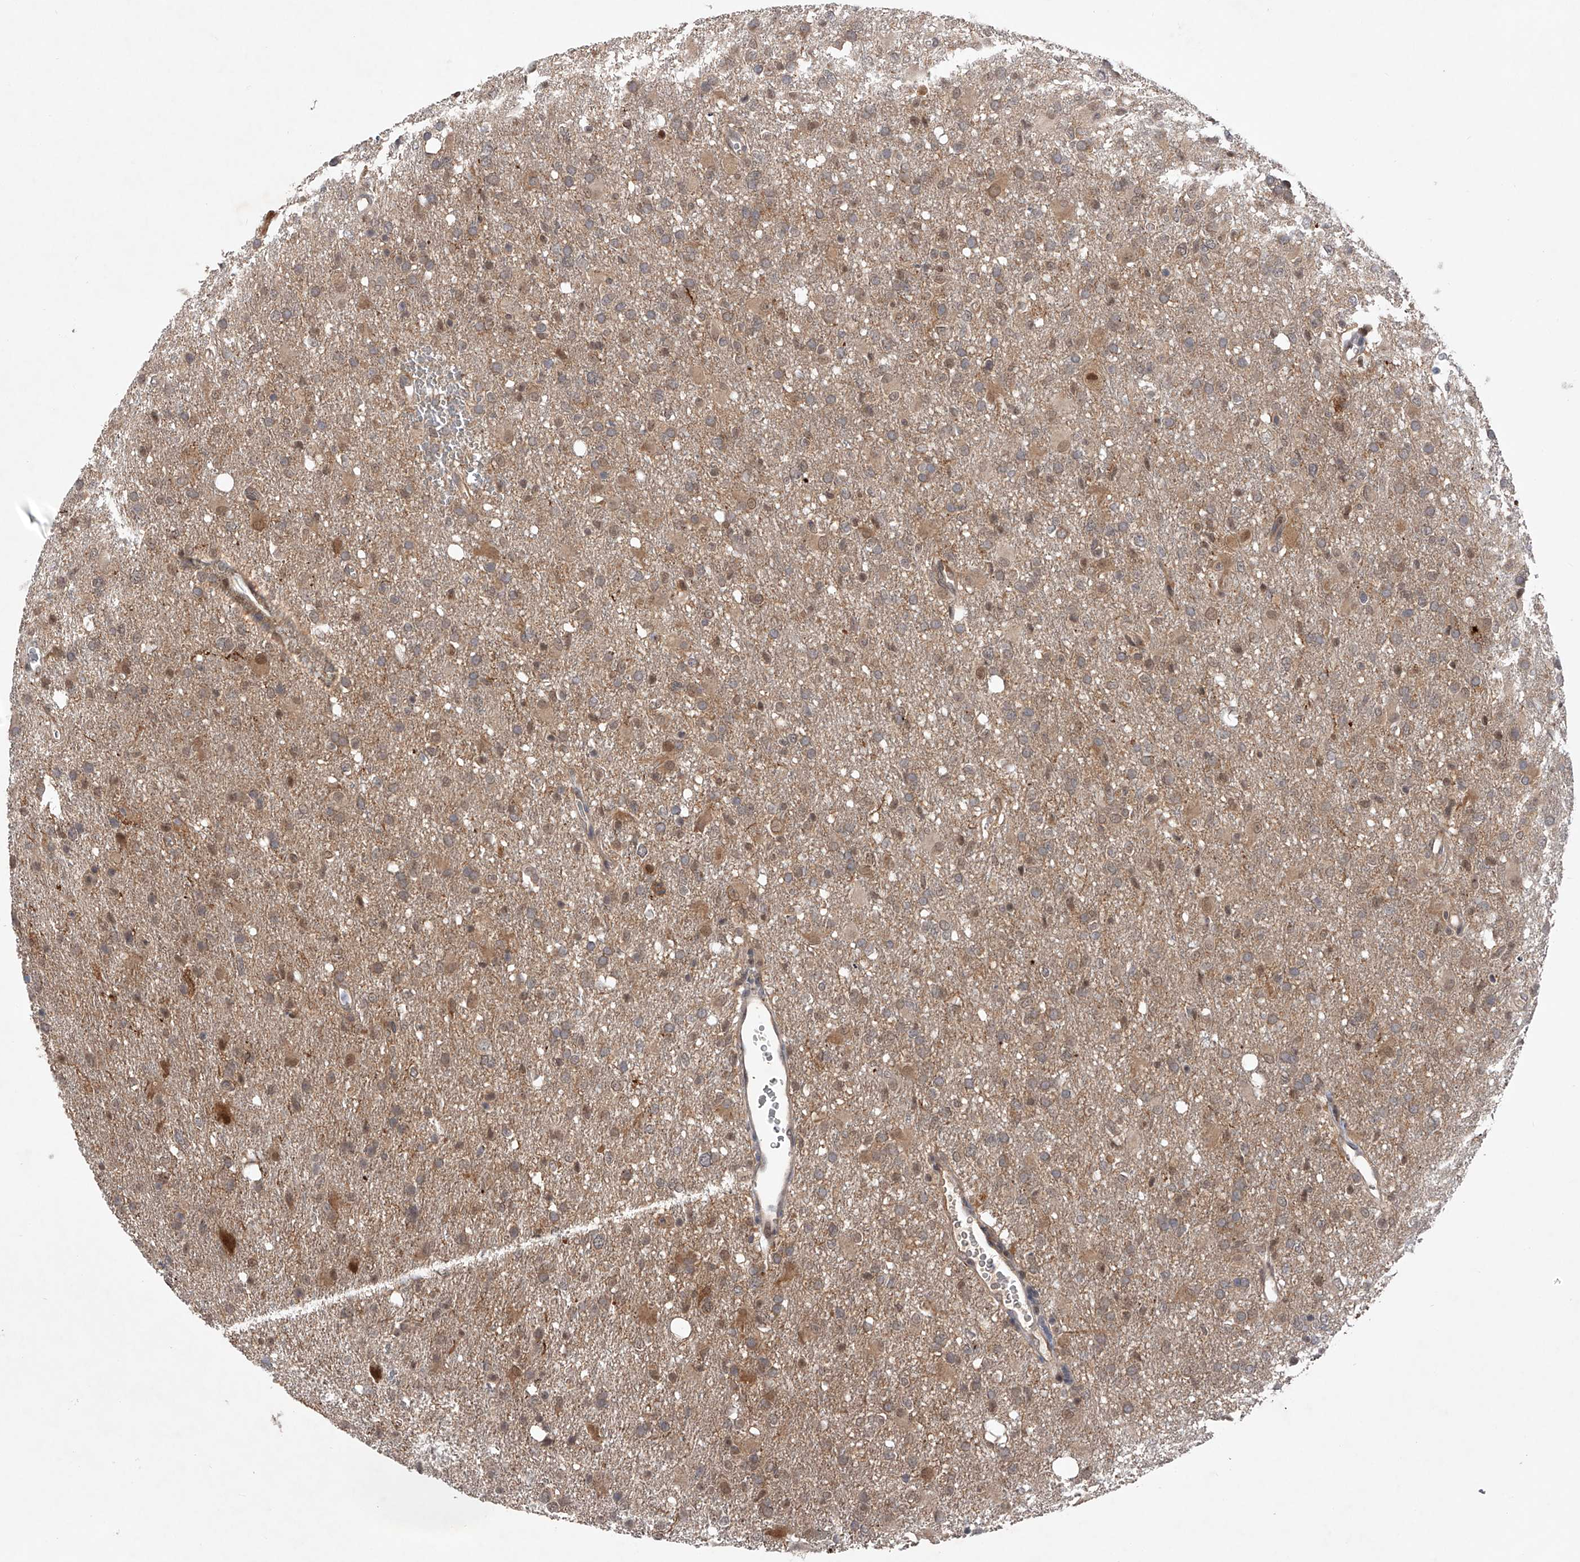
{"staining": {"intensity": "weak", "quantity": "25%-75%", "location": "cytoplasmic/membranous,nuclear"}, "tissue": "glioma", "cell_type": "Tumor cells", "image_type": "cancer", "snomed": [{"axis": "morphology", "description": "Glioma, malignant, High grade"}, {"axis": "topography", "description": "Brain"}], "caption": "Malignant glioma (high-grade) tissue shows weak cytoplasmic/membranous and nuclear staining in about 25%-75% of tumor cells", "gene": "RWDD2A", "patient": {"sex": "female", "age": 57}}